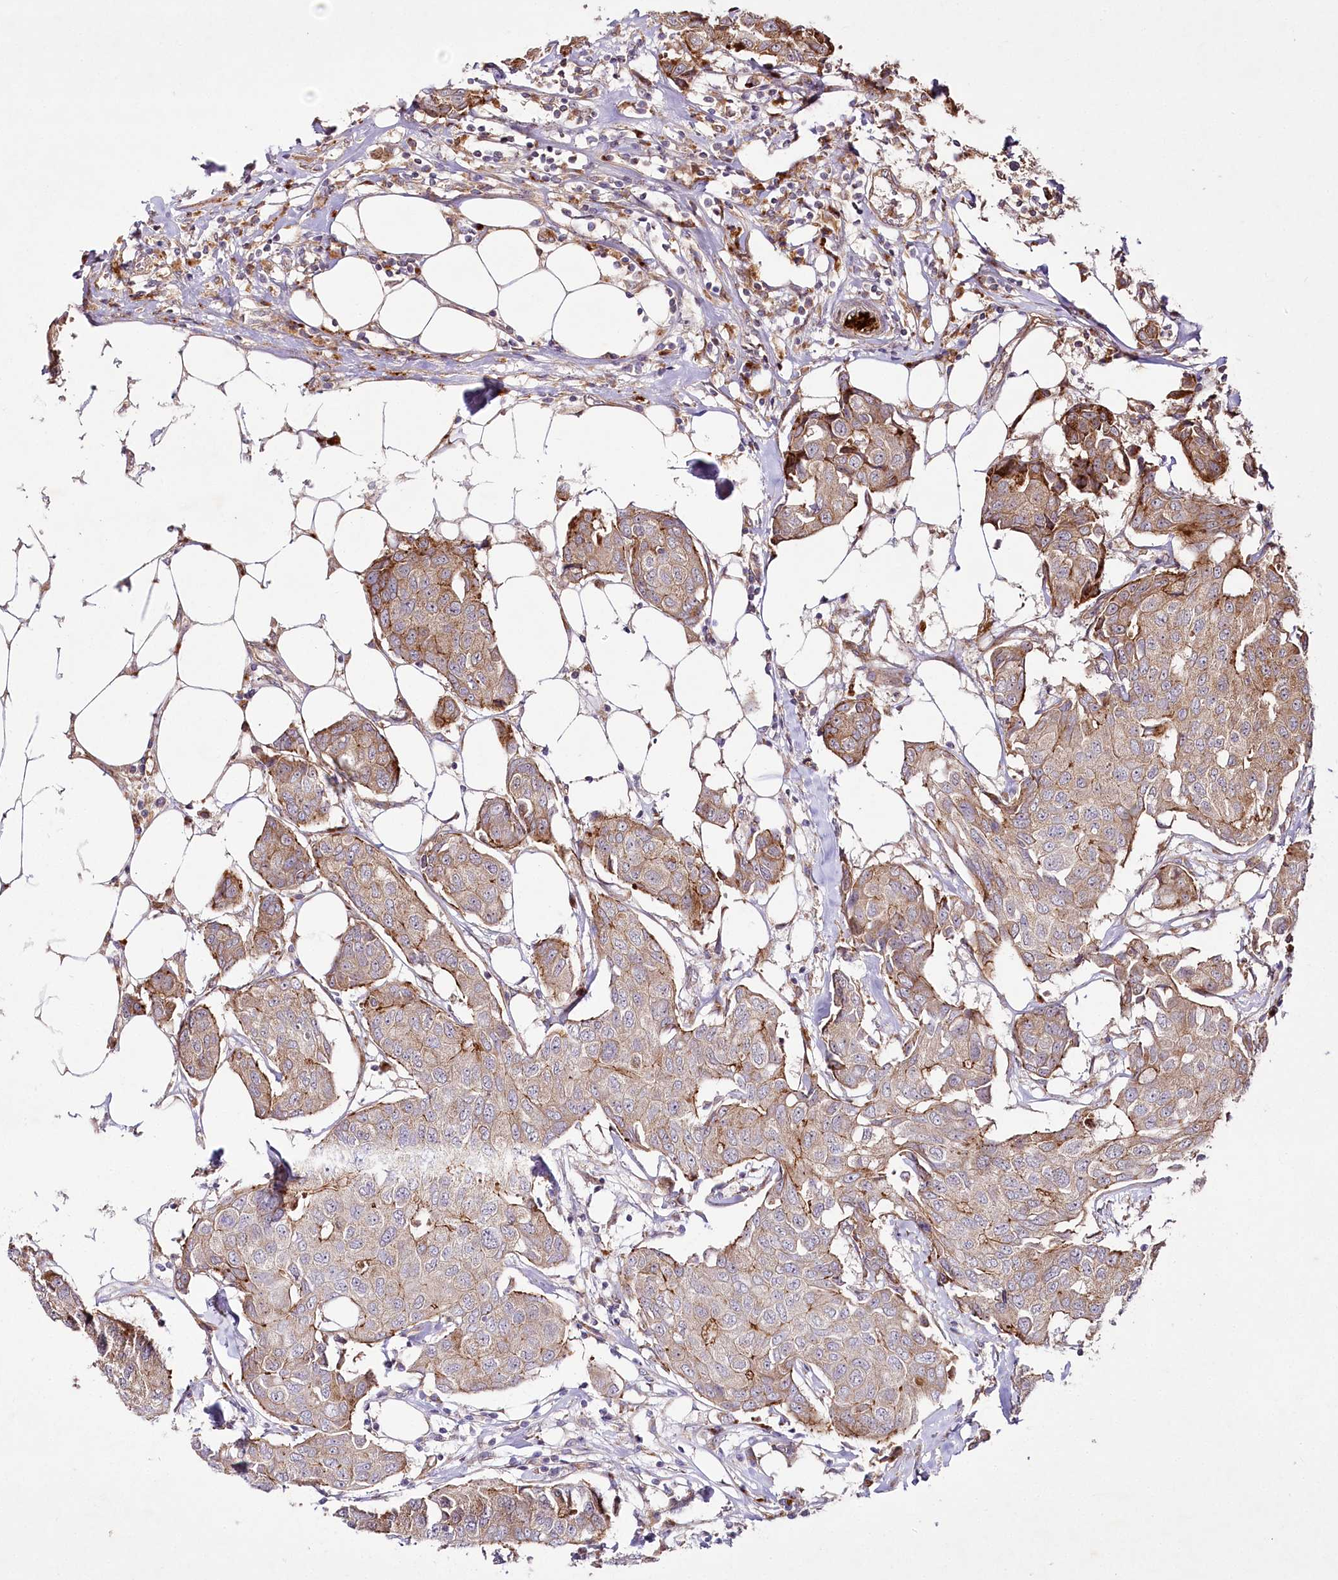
{"staining": {"intensity": "weak", "quantity": ">75%", "location": "cytoplasmic/membranous"}, "tissue": "breast cancer", "cell_type": "Tumor cells", "image_type": "cancer", "snomed": [{"axis": "morphology", "description": "Duct carcinoma"}, {"axis": "topography", "description": "Breast"}], "caption": "About >75% of tumor cells in human breast cancer (intraductal carcinoma) demonstrate weak cytoplasmic/membranous protein positivity as visualized by brown immunohistochemical staining.", "gene": "PSTK", "patient": {"sex": "female", "age": 80}}